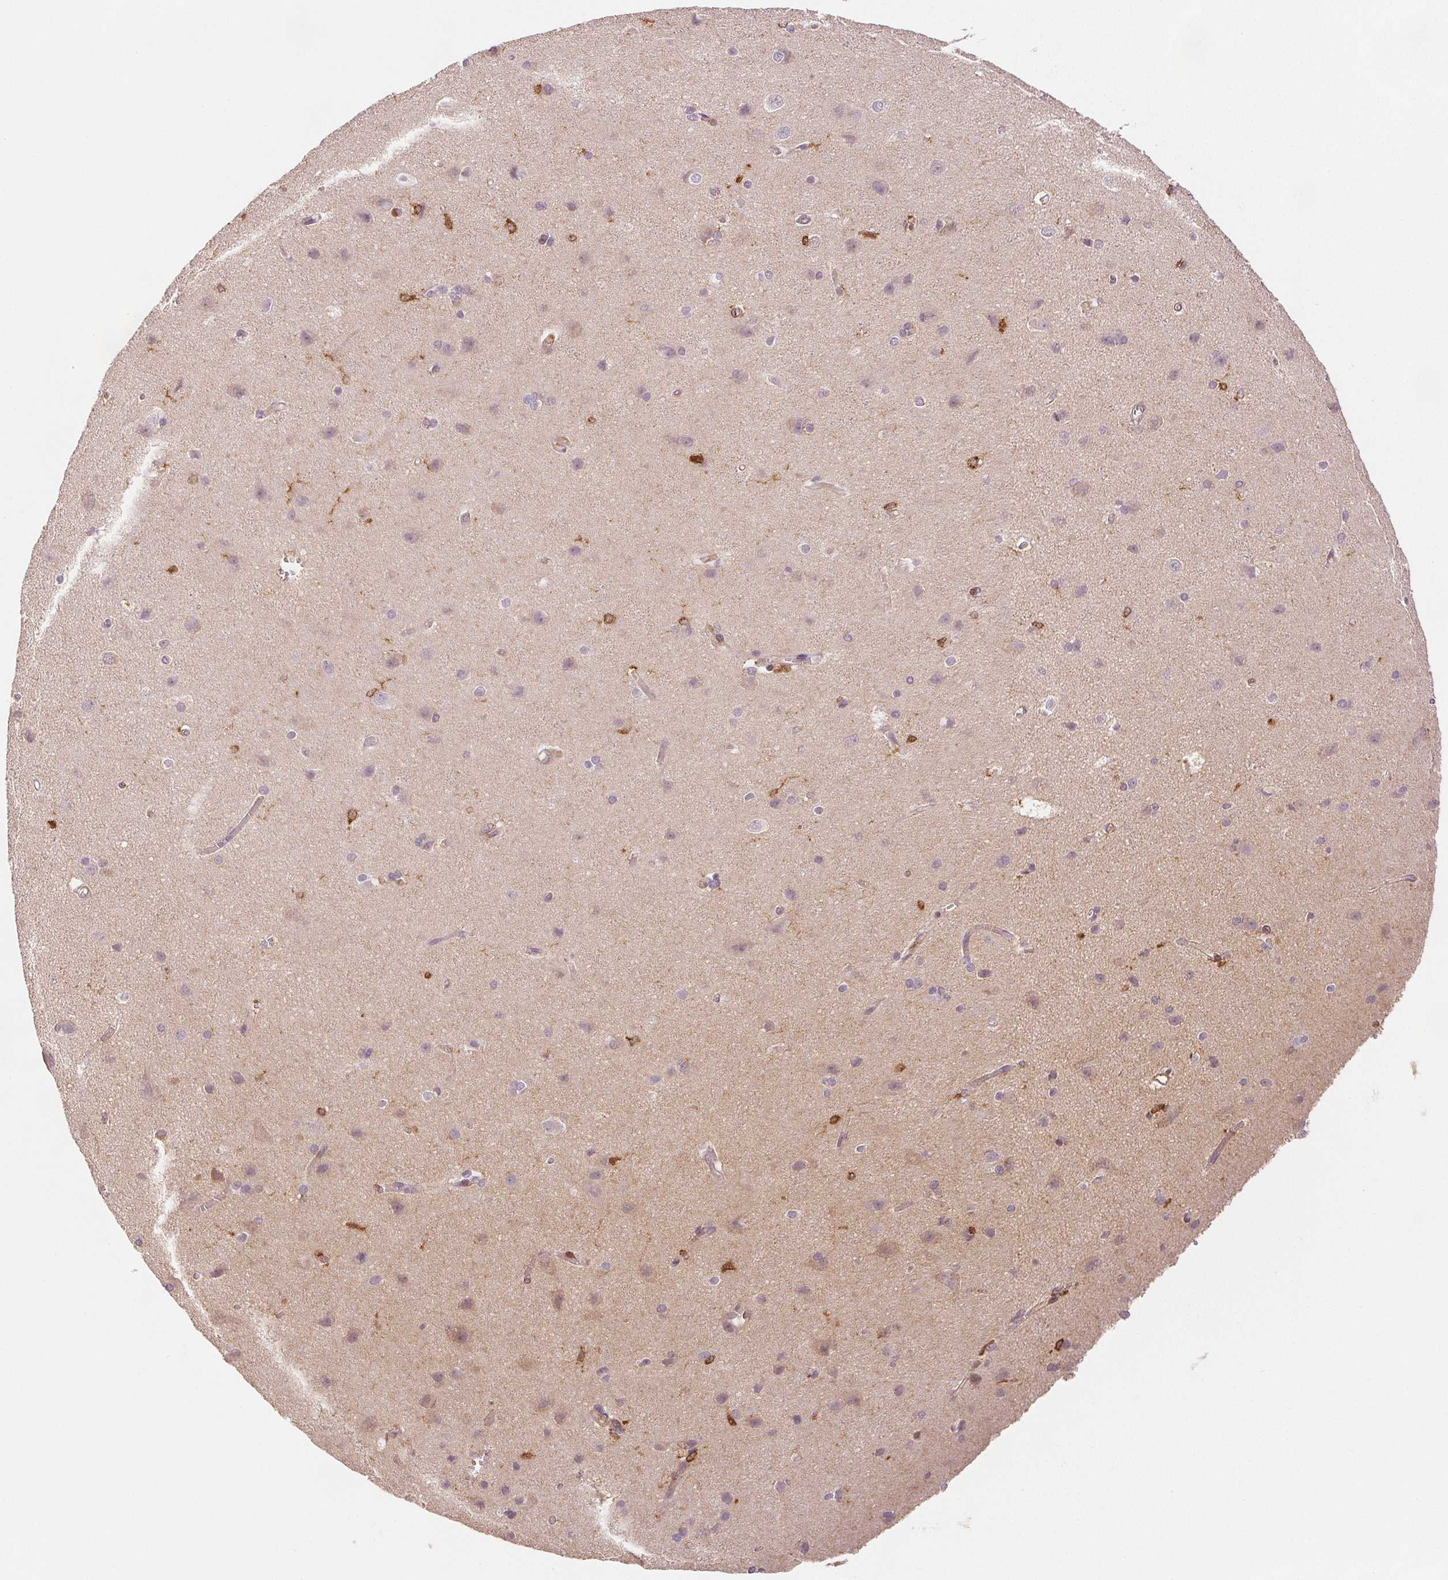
{"staining": {"intensity": "negative", "quantity": "none", "location": "none"}, "tissue": "cerebral cortex", "cell_type": "Endothelial cells", "image_type": "normal", "snomed": [{"axis": "morphology", "description": "Normal tissue, NOS"}, {"axis": "topography", "description": "Cerebral cortex"}], "caption": "Micrograph shows no protein expression in endothelial cells of unremarkable cerebral cortex.", "gene": "DIAPH2", "patient": {"sex": "male", "age": 37}}